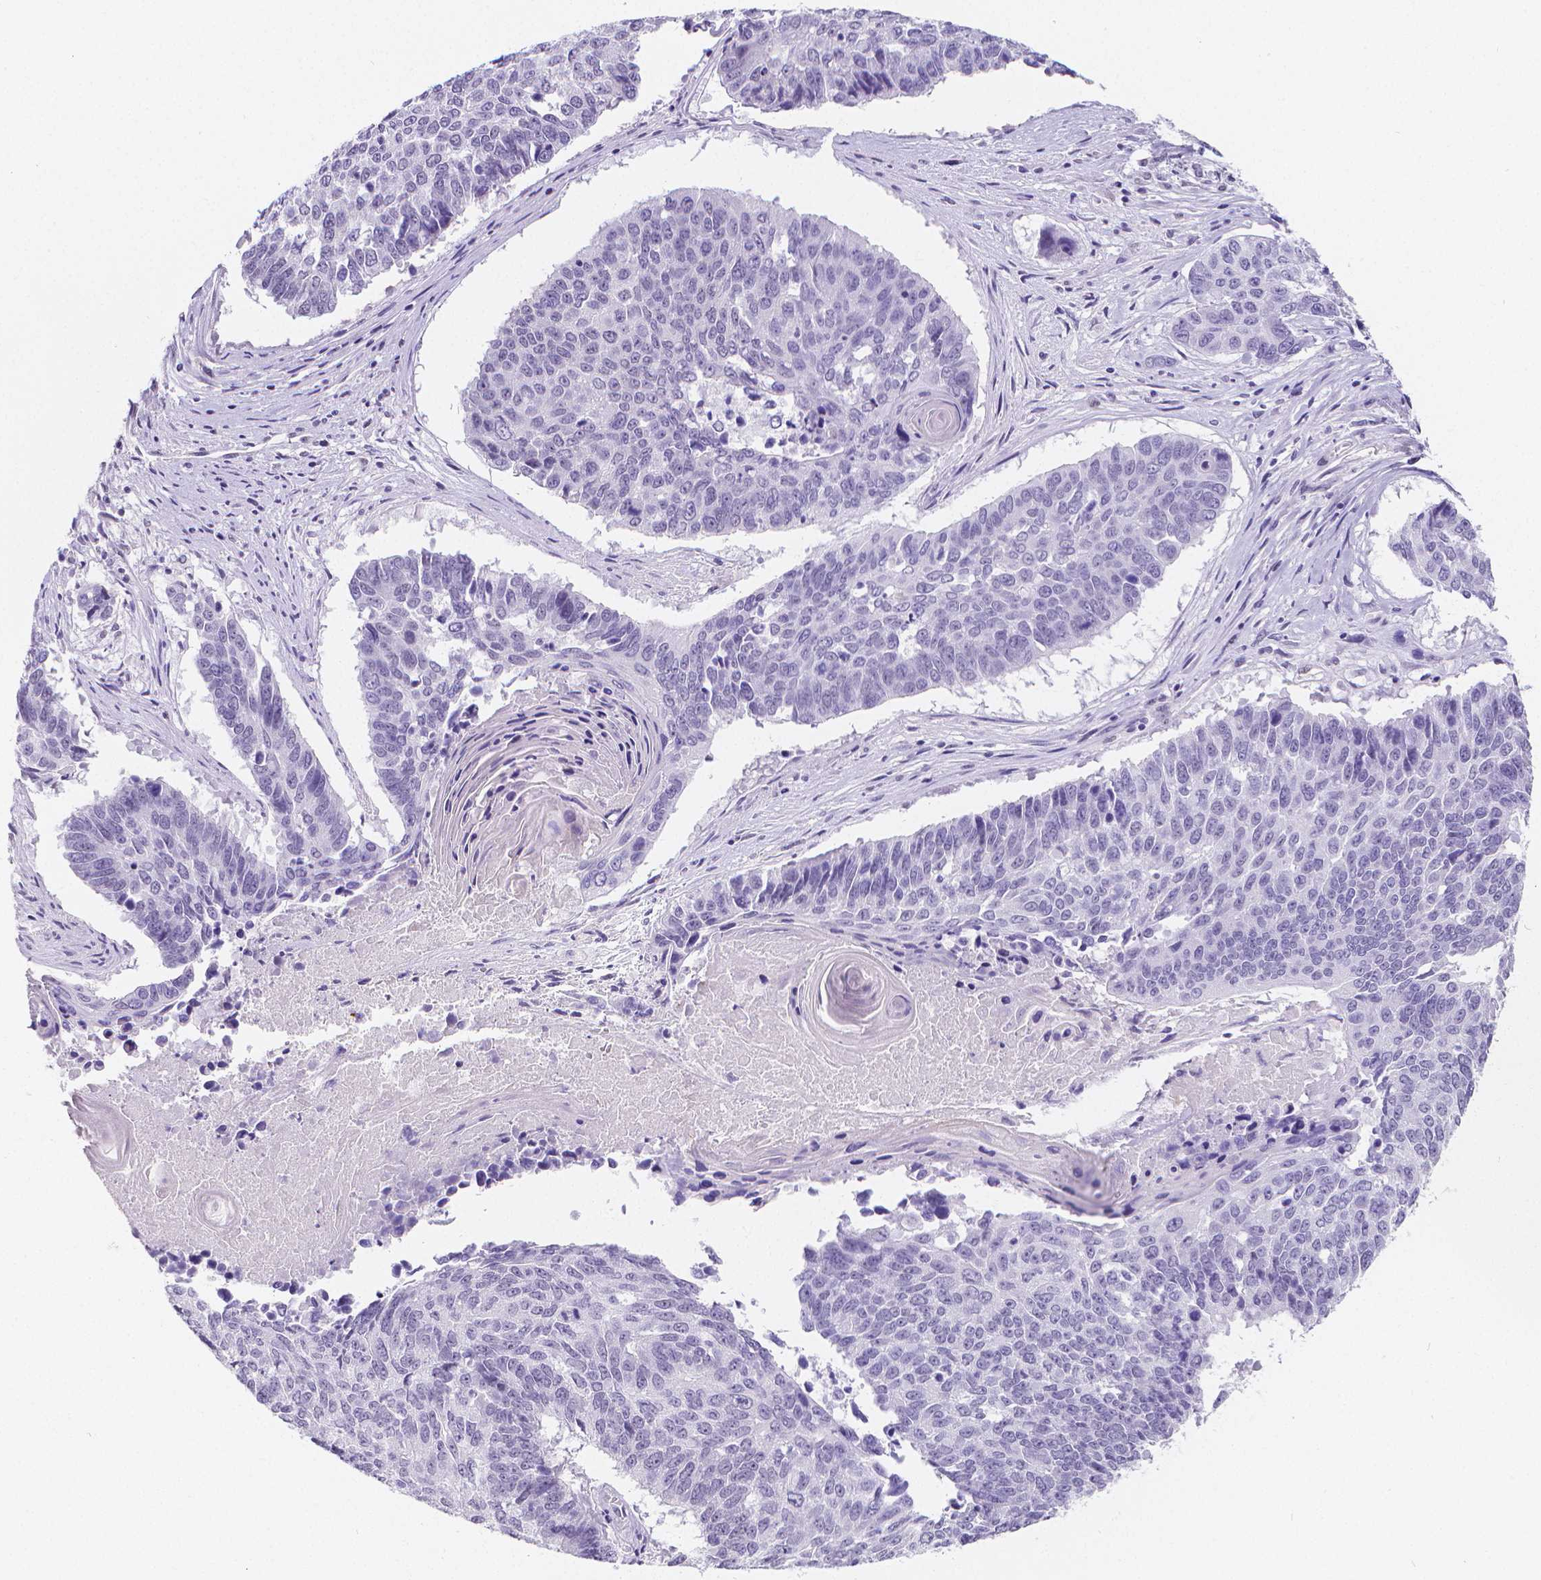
{"staining": {"intensity": "negative", "quantity": "none", "location": "none"}, "tissue": "lung cancer", "cell_type": "Tumor cells", "image_type": "cancer", "snomed": [{"axis": "morphology", "description": "Squamous cell carcinoma, NOS"}, {"axis": "topography", "description": "Lung"}], "caption": "The photomicrograph demonstrates no significant expression in tumor cells of lung squamous cell carcinoma.", "gene": "MEF2C", "patient": {"sex": "male", "age": 73}}